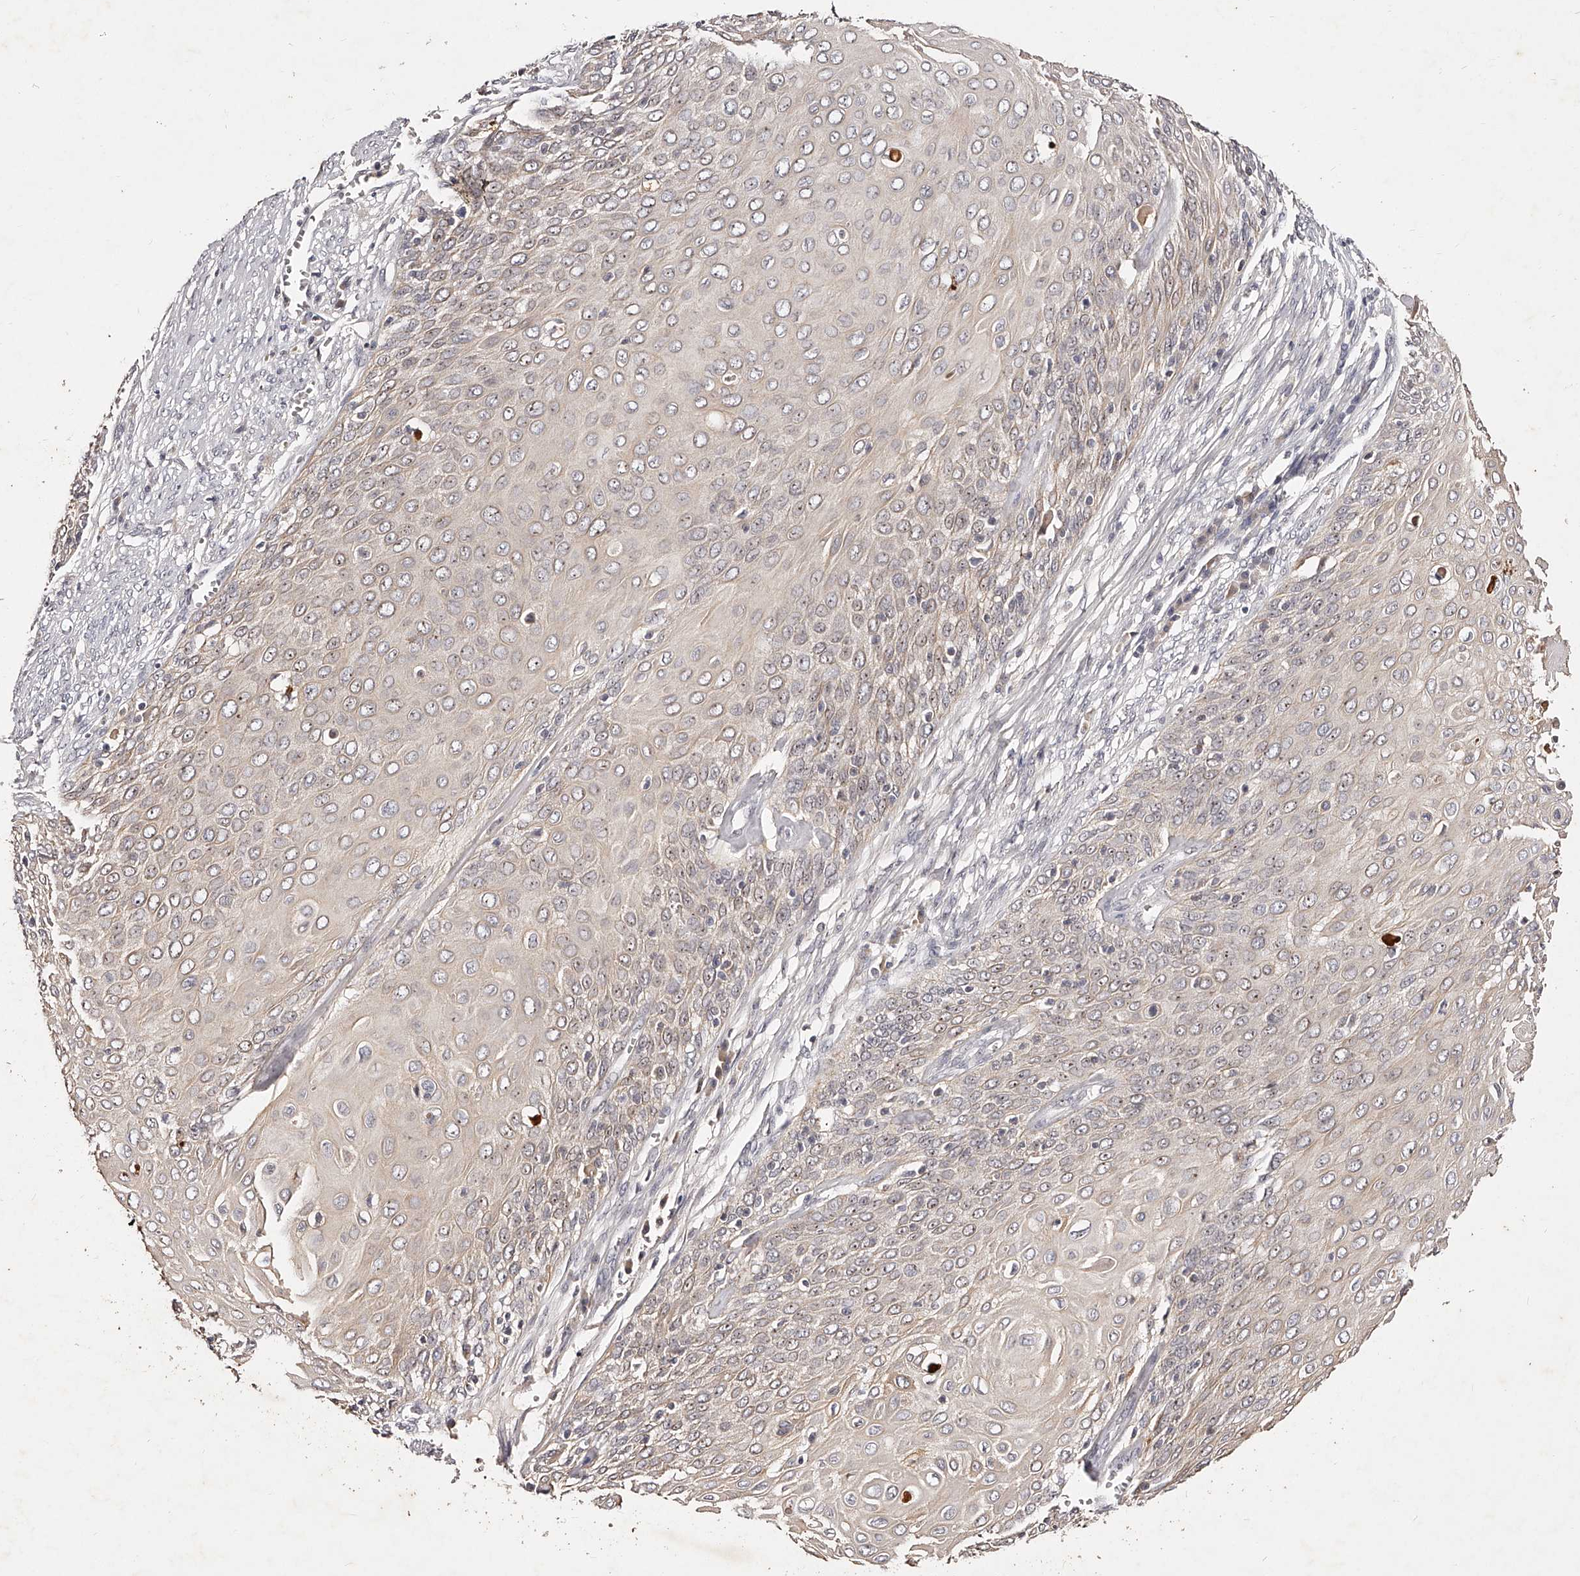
{"staining": {"intensity": "weak", "quantity": "25%-75%", "location": "cytoplasmic/membranous,nuclear"}, "tissue": "cervical cancer", "cell_type": "Tumor cells", "image_type": "cancer", "snomed": [{"axis": "morphology", "description": "Squamous cell carcinoma, NOS"}, {"axis": "topography", "description": "Cervix"}], "caption": "Immunohistochemistry of squamous cell carcinoma (cervical) reveals low levels of weak cytoplasmic/membranous and nuclear positivity in approximately 25%-75% of tumor cells.", "gene": "PHACTR1", "patient": {"sex": "female", "age": 39}}